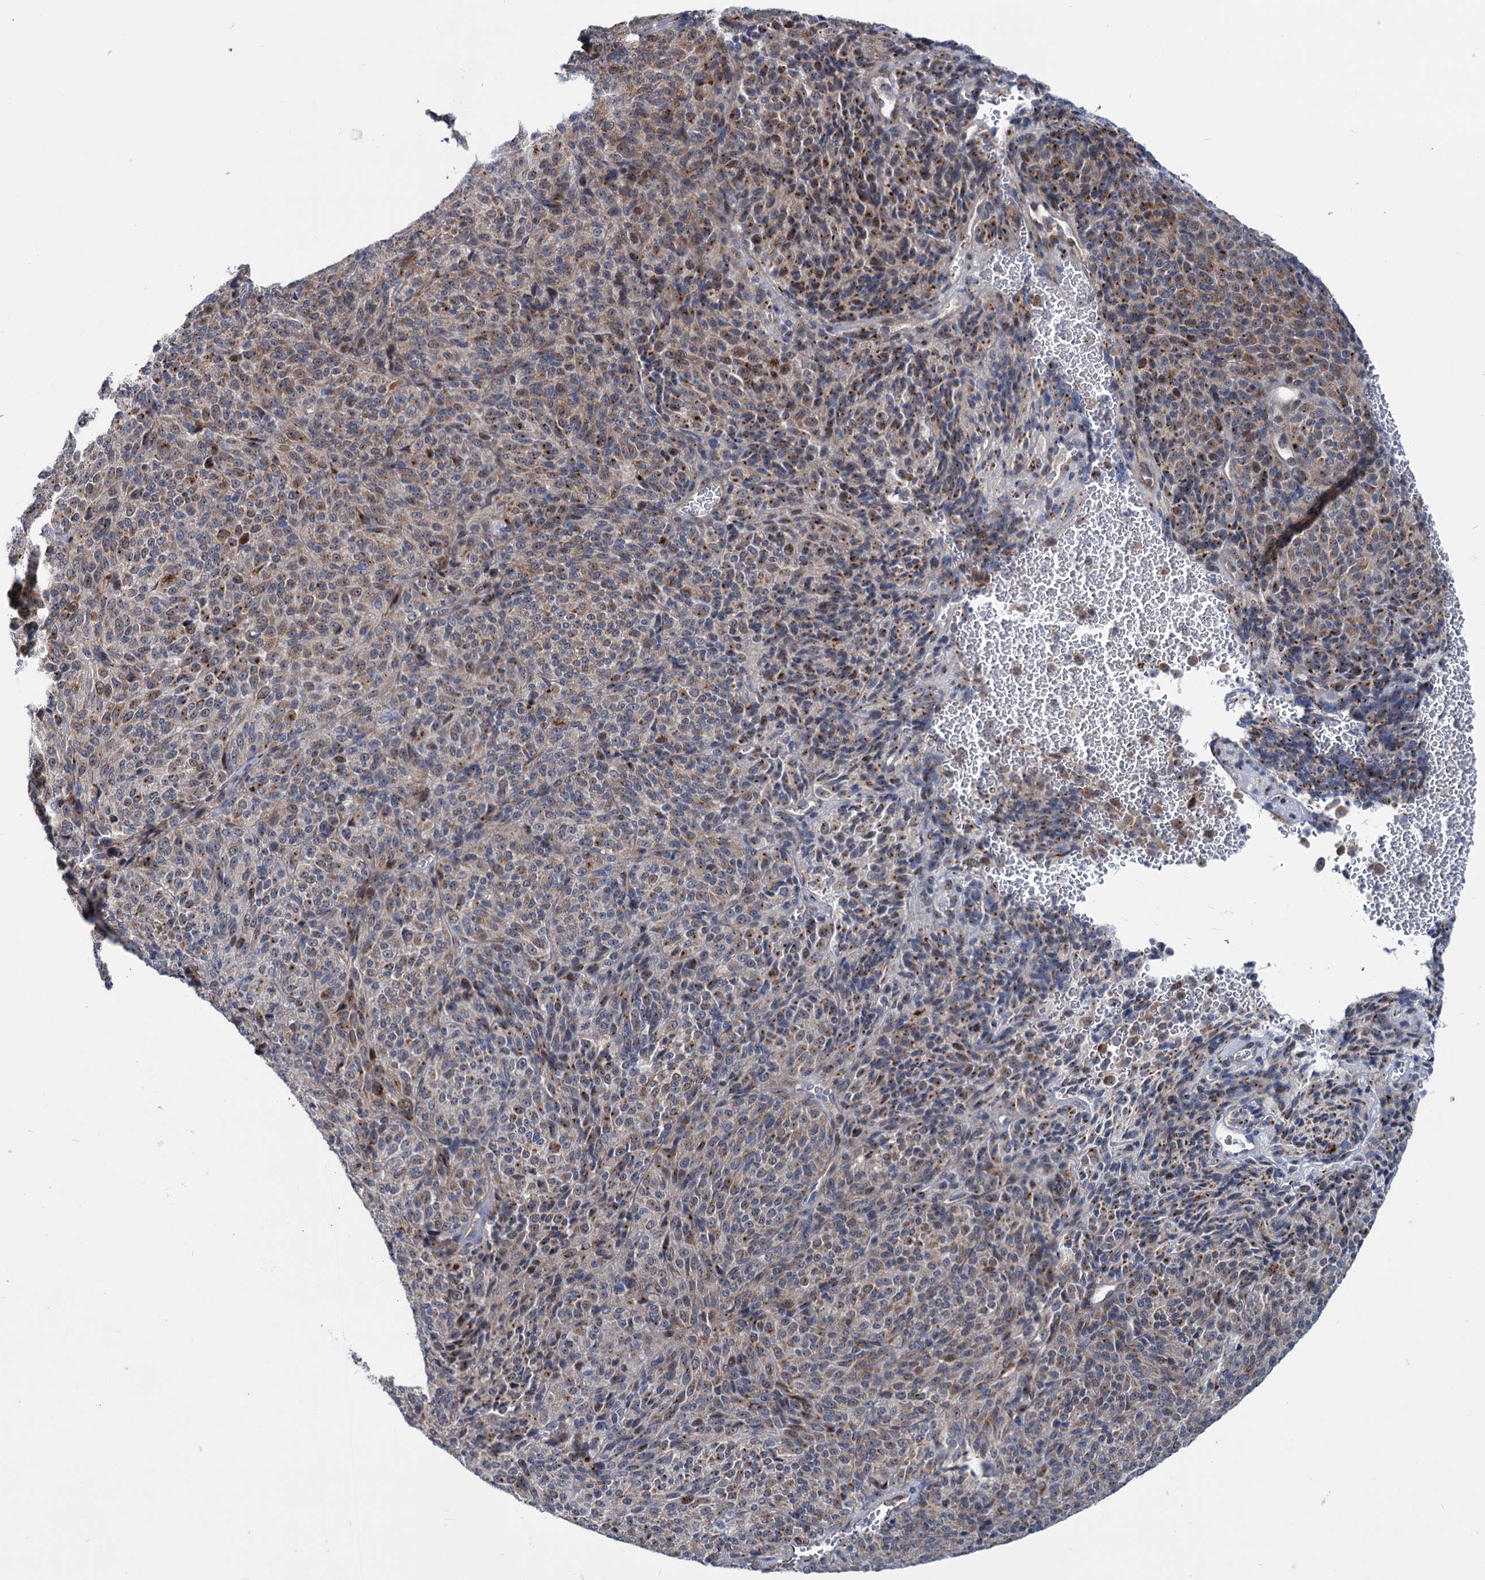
{"staining": {"intensity": "strong", "quantity": "25%-75%", "location": "cytoplasmic/membranous"}, "tissue": "melanoma", "cell_type": "Tumor cells", "image_type": "cancer", "snomed": [{"axis": "morphology", "description": "Malignant melanoma, Metastatic site"}, {"axis": "topography", "description": "Brain"}], "caption": "Melanoma tissue reveals strong cytoplasmic/membranous expression in about 25%-75% of tumor cells", "gene": "ELP4", "patient": {"sex": "female", "age": 56}}